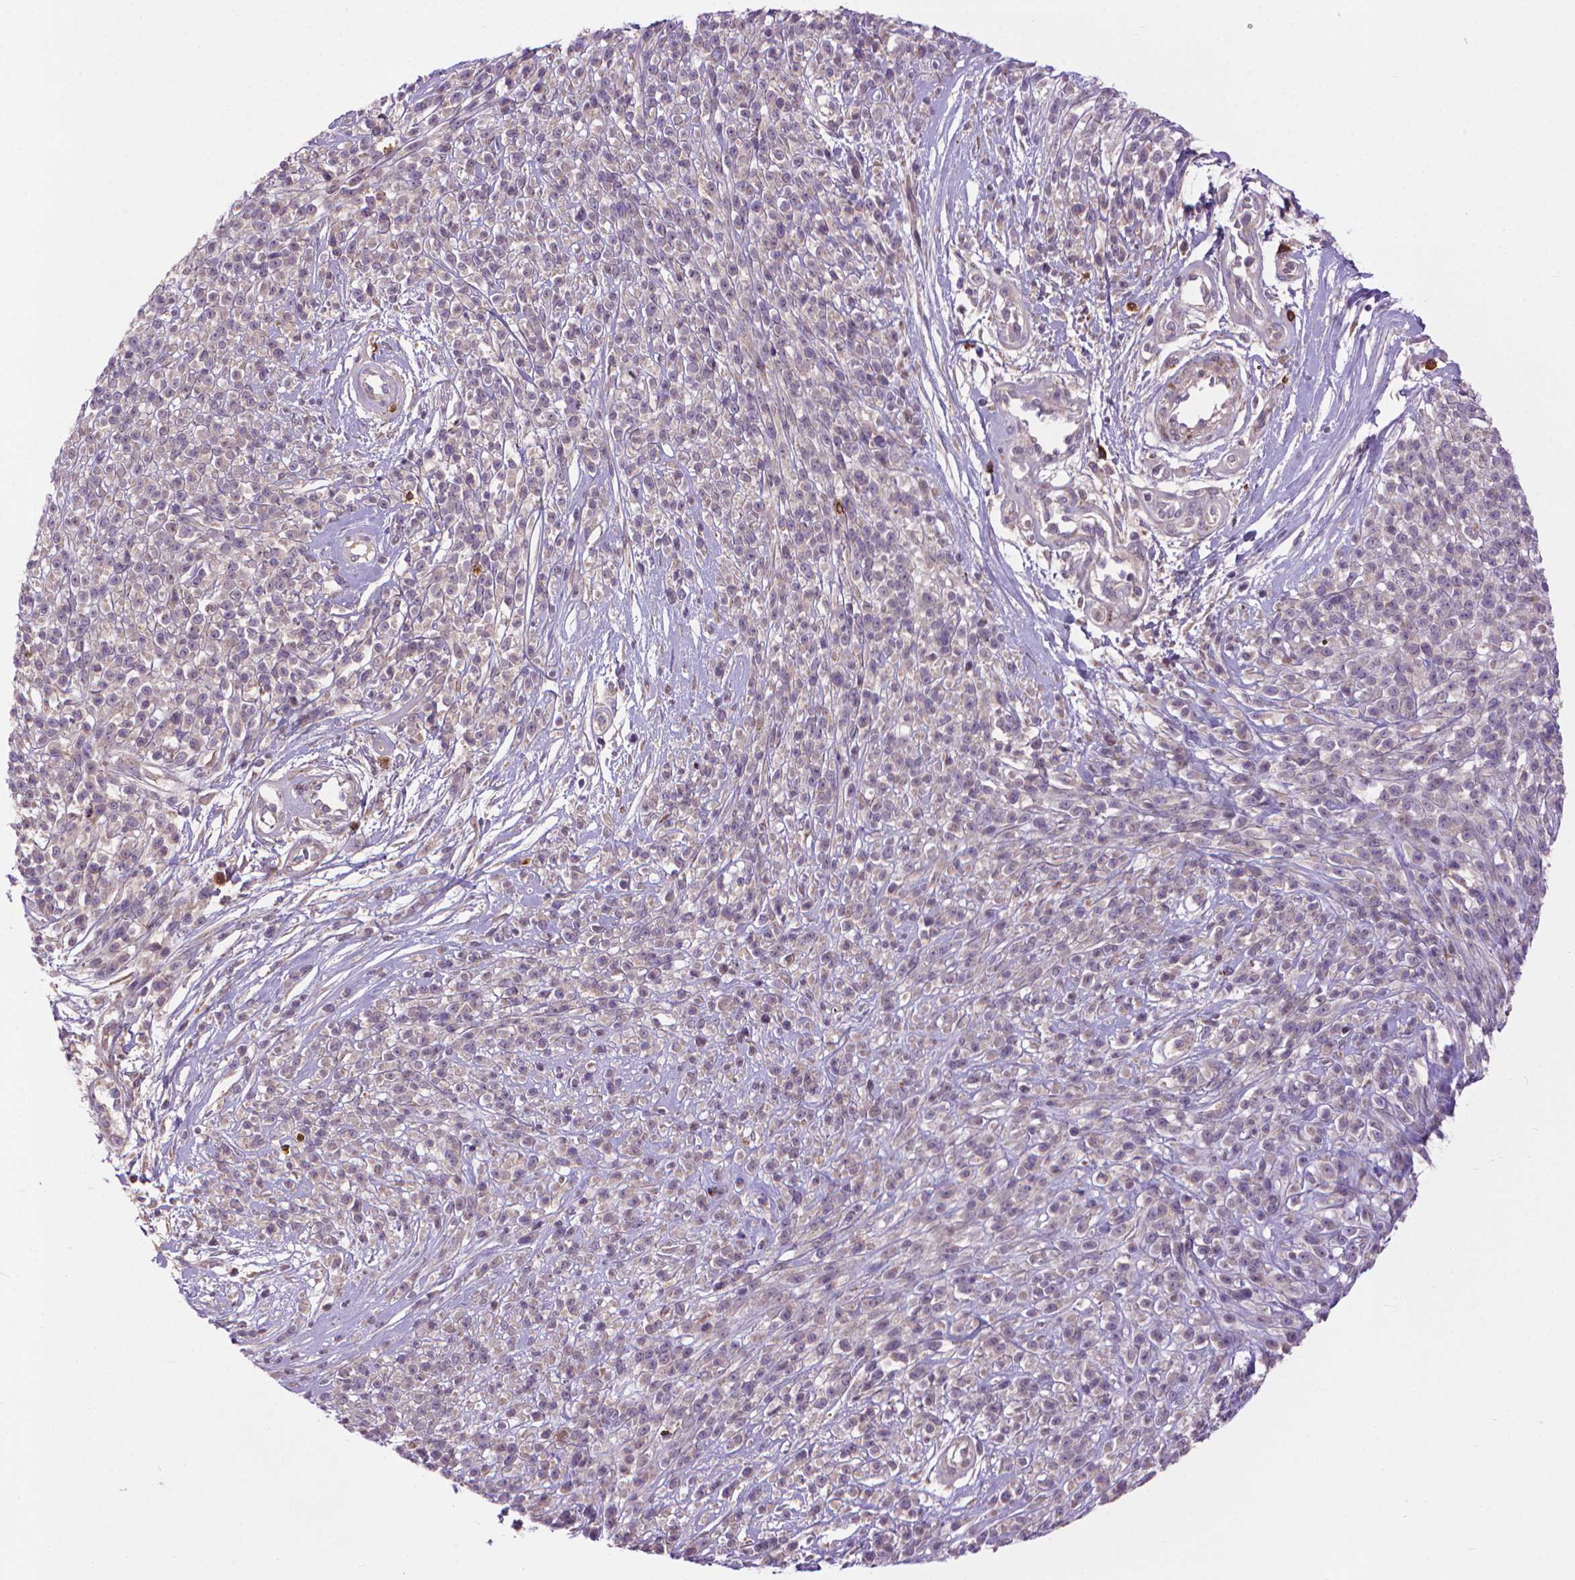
{"staining": {"intensity": "negative", "quantity": "none", "location": "none"}, "tissue": "melanoma", "cell_type": "Tumor cells", "image_type": "cancer", "snomed": [{"axis": "morphology", "description": "Malignant melanoma, NOS"}, {"axis": "topography", "description": "Skin"}, {"axis": "topography", "description": "Skin of trunk"}], "caption": "This is a image of immunohistochemistry staining of melanoma, which shows no expression in tumor cells. Brightfield microscopy of IHC stained with DAB (3,3'-diaminobenzidine) (brown) and hematoxylin (blue), captured at high magnification.", "gene": "MYH14", "patient": {"sex": "male", "age": 74}}